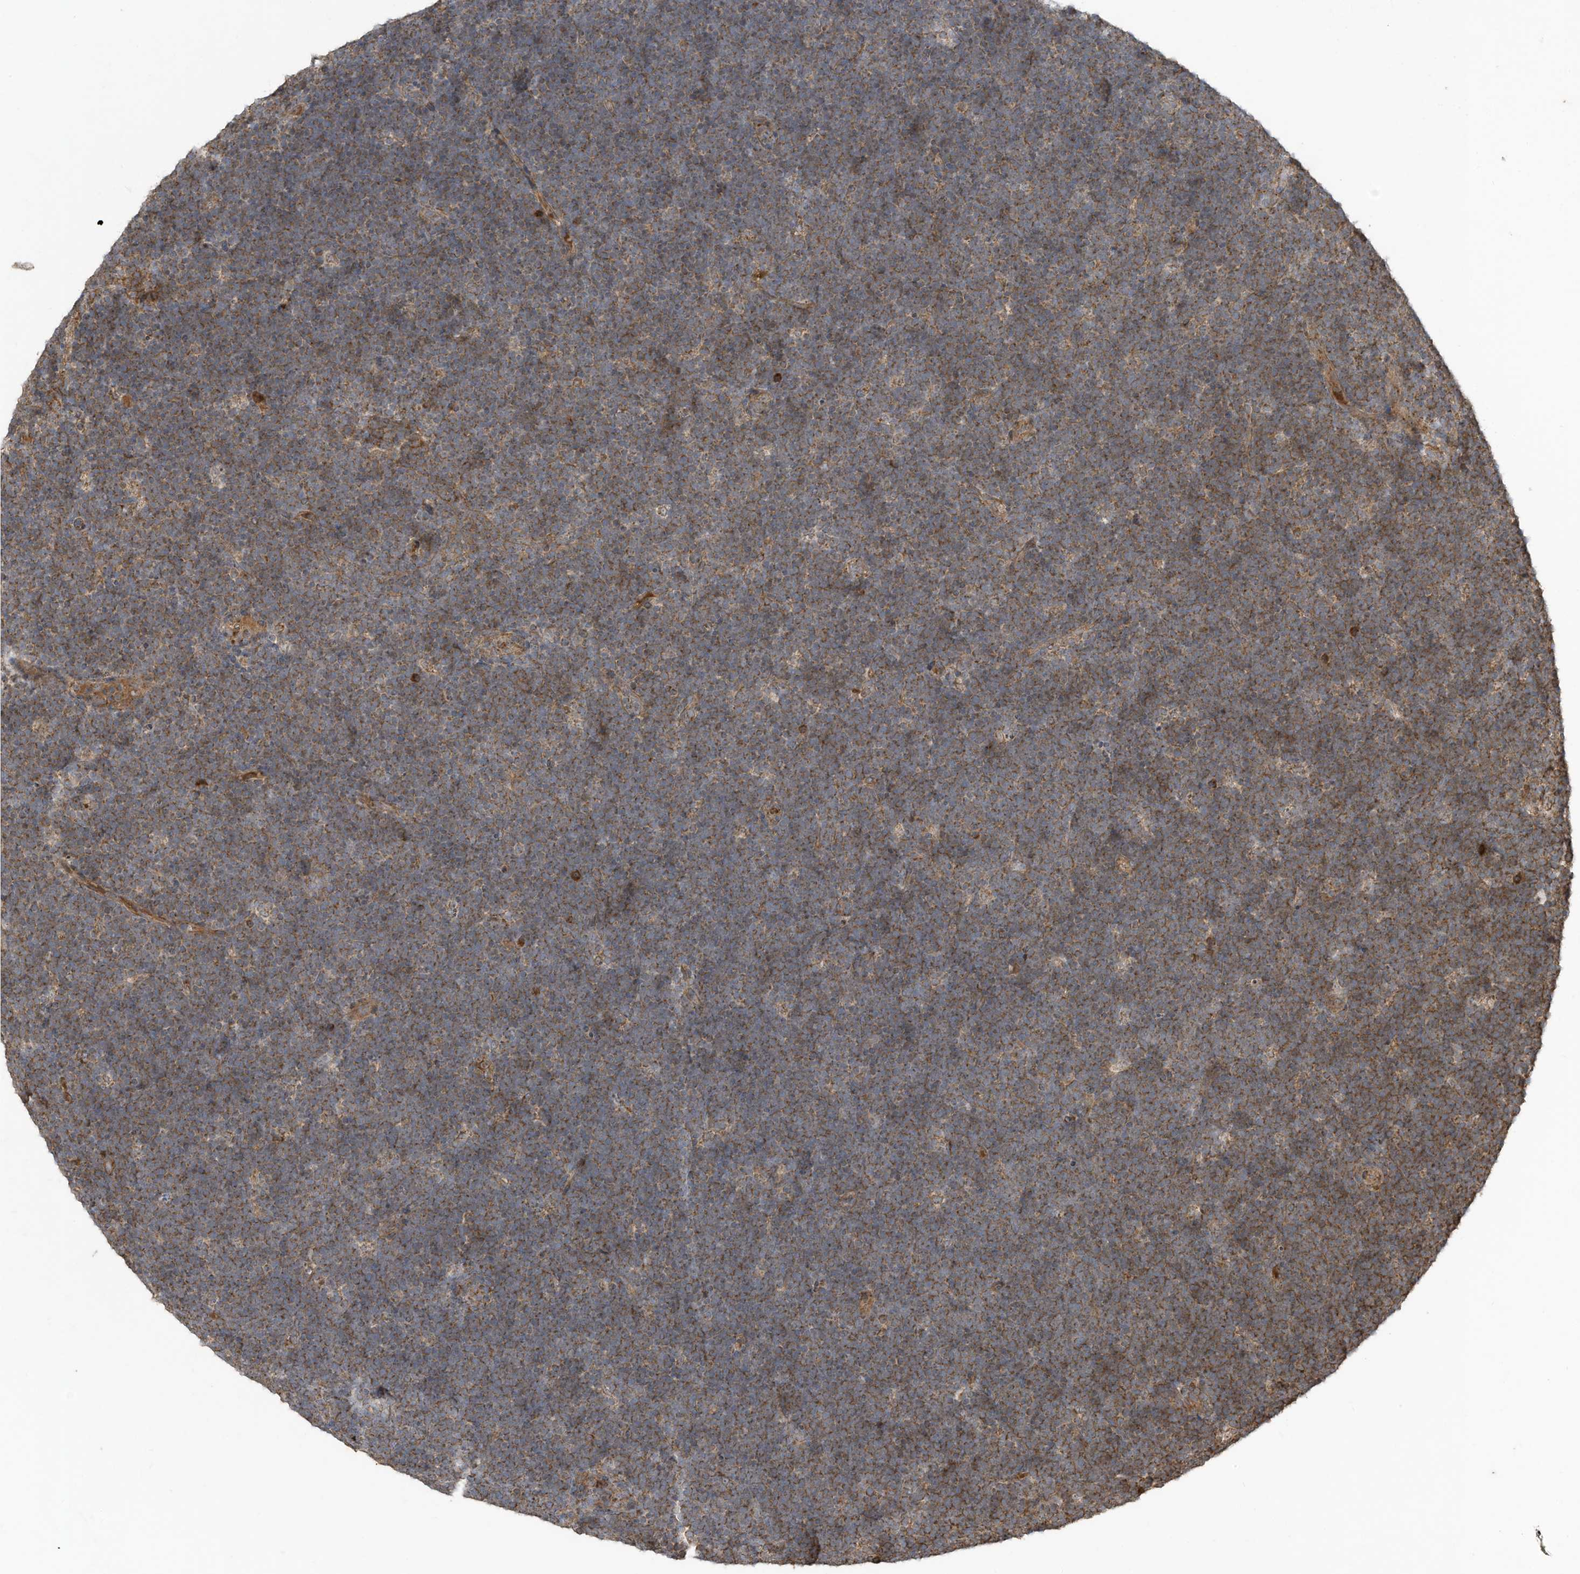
{"staining": {"intensity": "moderate", "quantity": ">75%", "location": "cytoplasmic/membranous"}, "tissue": "lymphoma", "cell_type": "Tumor cells", "image_type": "cancer", "snomed": [{"axis": "morphology", "description": "Malignant lymphoma, non-Hodgkin's type, High grade"}, {"axis": "topography", "description": "Lymph node"}], "caption": "Immunohistochemistry staining of high-grade malignant lymphoma, non-Hodgkin's type, which demonstrates medium levels of moderate cytoplasmic/membranous staining in about >75% of tumor cells indicating moderate cytoplasmic/membranous protein staining. The staining was performed using DAB (3,3'-diaminobenzidine) (brown) for protein detection and nuclei were counterstained in hematoxylin (blue).", "gene": "C2orf74", "patient": {"sex": "male", "age": 13}}